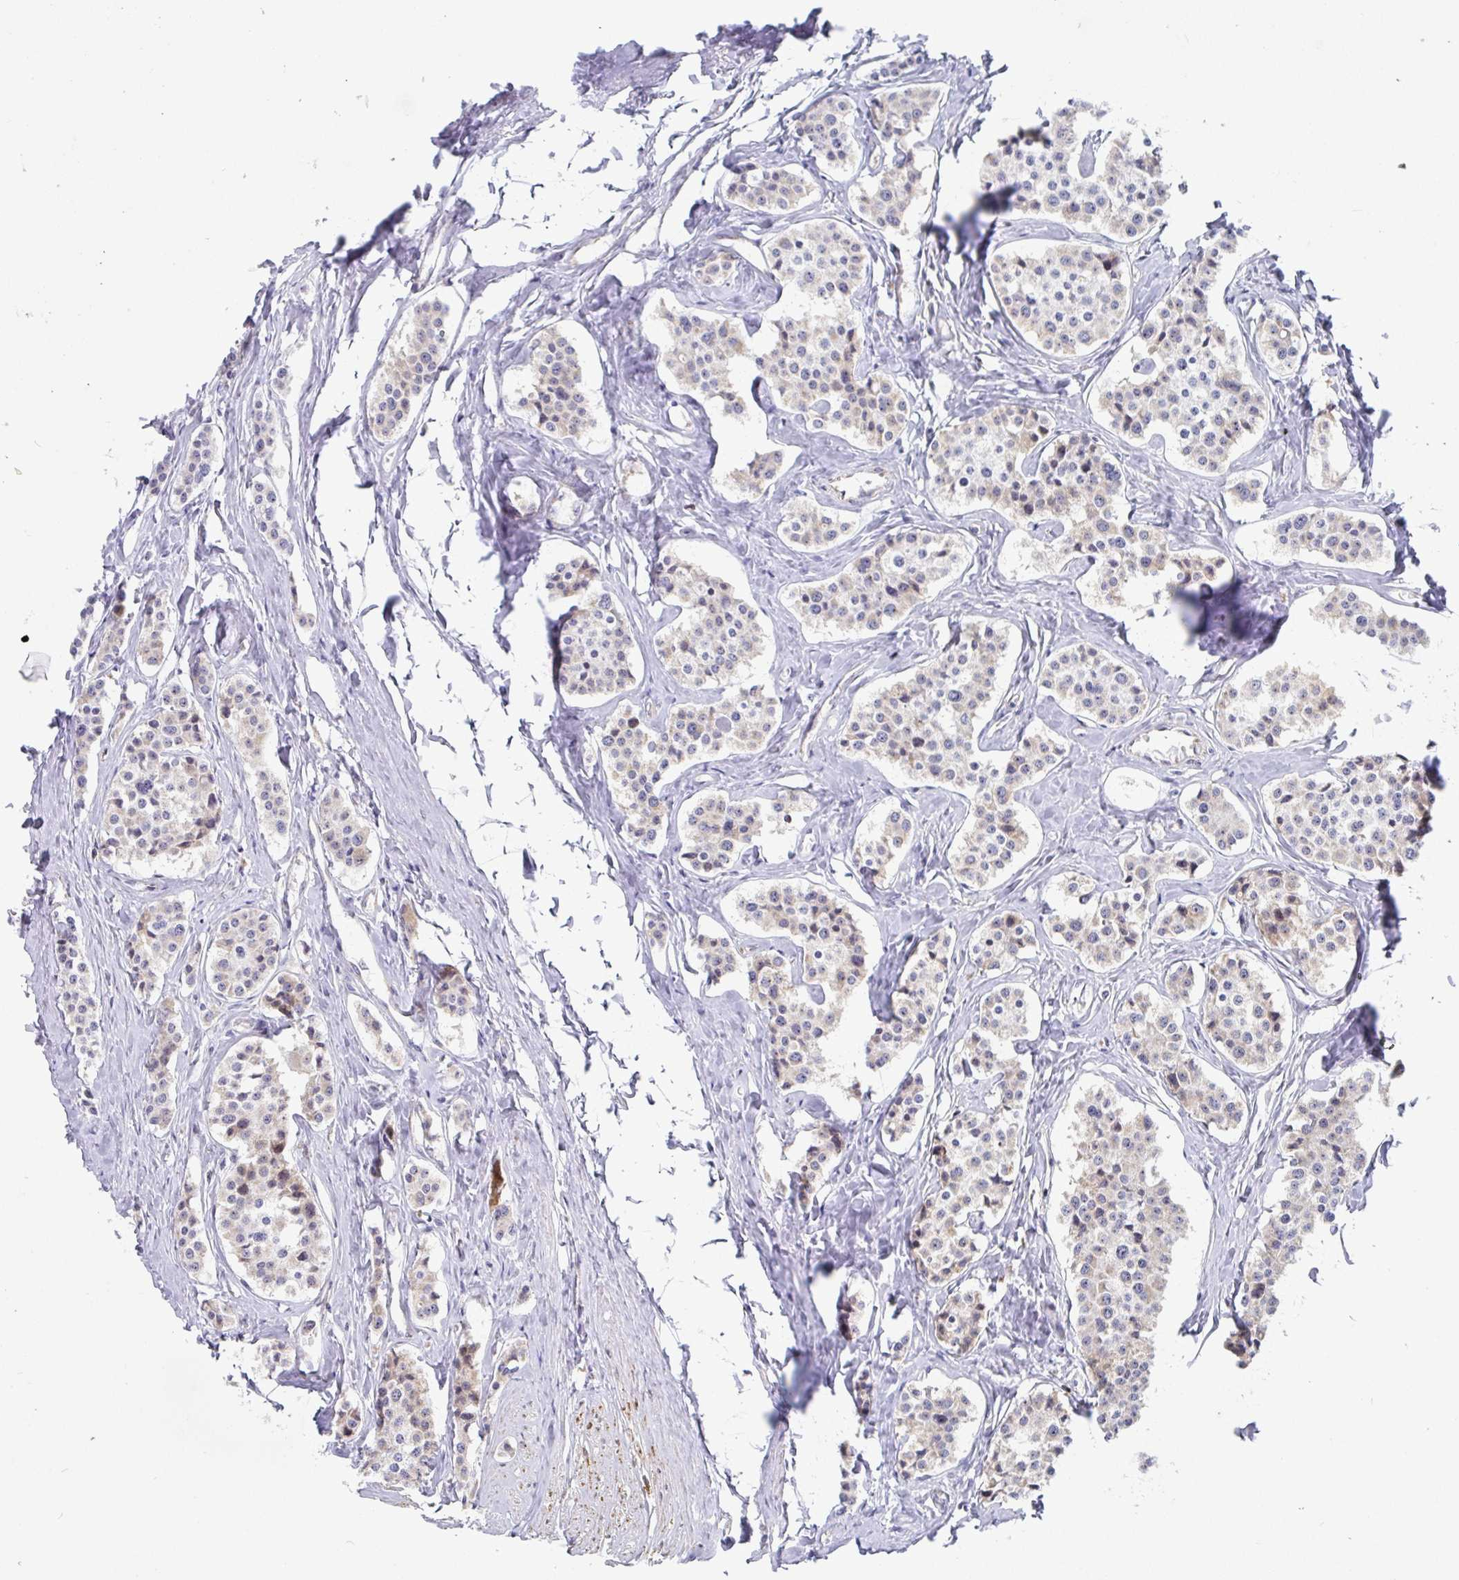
{"staining": {"intensity": "negative", "quantity": "none", "location": "none"}, "tissue": "carcinoid", "cell_type": "Tumor cells", "image_type": "cancer", "snomed": [{"axis": "morphology", "description": "Carcinoid, malignant, NOS"}, {"axis": "topography", "description": "Small intestine"}], "caption": "Immunohistochemistry image of neoplastic tissue: carcinoid stained with DAB reveals no significant protein staining in tumor cells.", "gene": "ATP5MJ", "patient": {"sex": "male", "age": 60}}